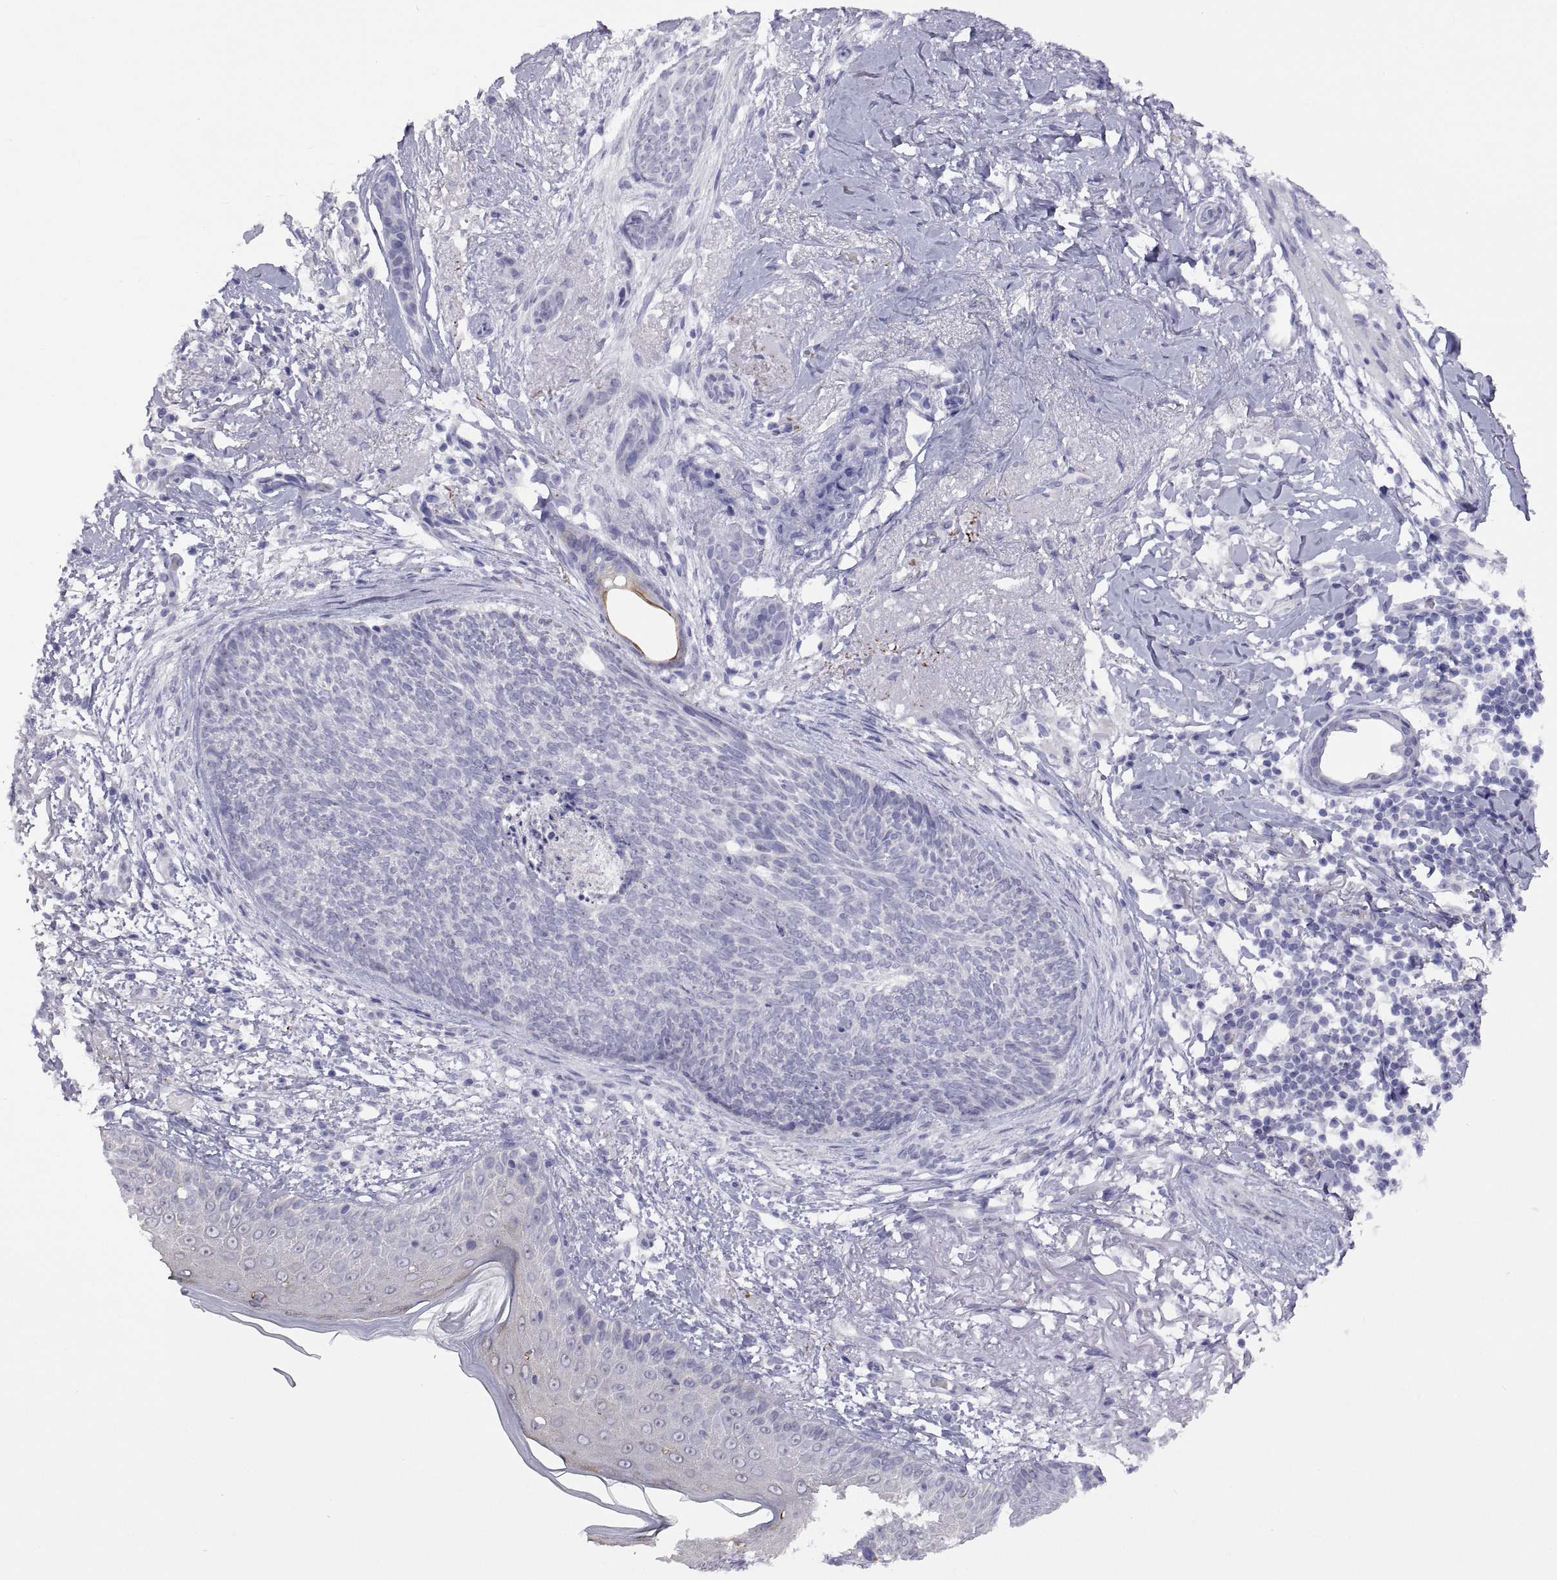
{"staining": {"intensity": "negative", "quantity": "none", "location": "none"}, "tissue": "skin cancer", "cell_type": "Tumor cells", "image_type": "cancer", "snomed": [{"axis": "morphology", "description": "Normal tissue, NOS"}, {"axis": "morphology", "description": "Basal cell carcinoma"}, {"axis": "topography", "description": "Skin"}], "caption": "Image shows no protein expression in tumor cells of skin cancer (basal cell carcinoma) tissue.", "gene": "VSX2", "patient": {"sex": "male", "age": 84}}